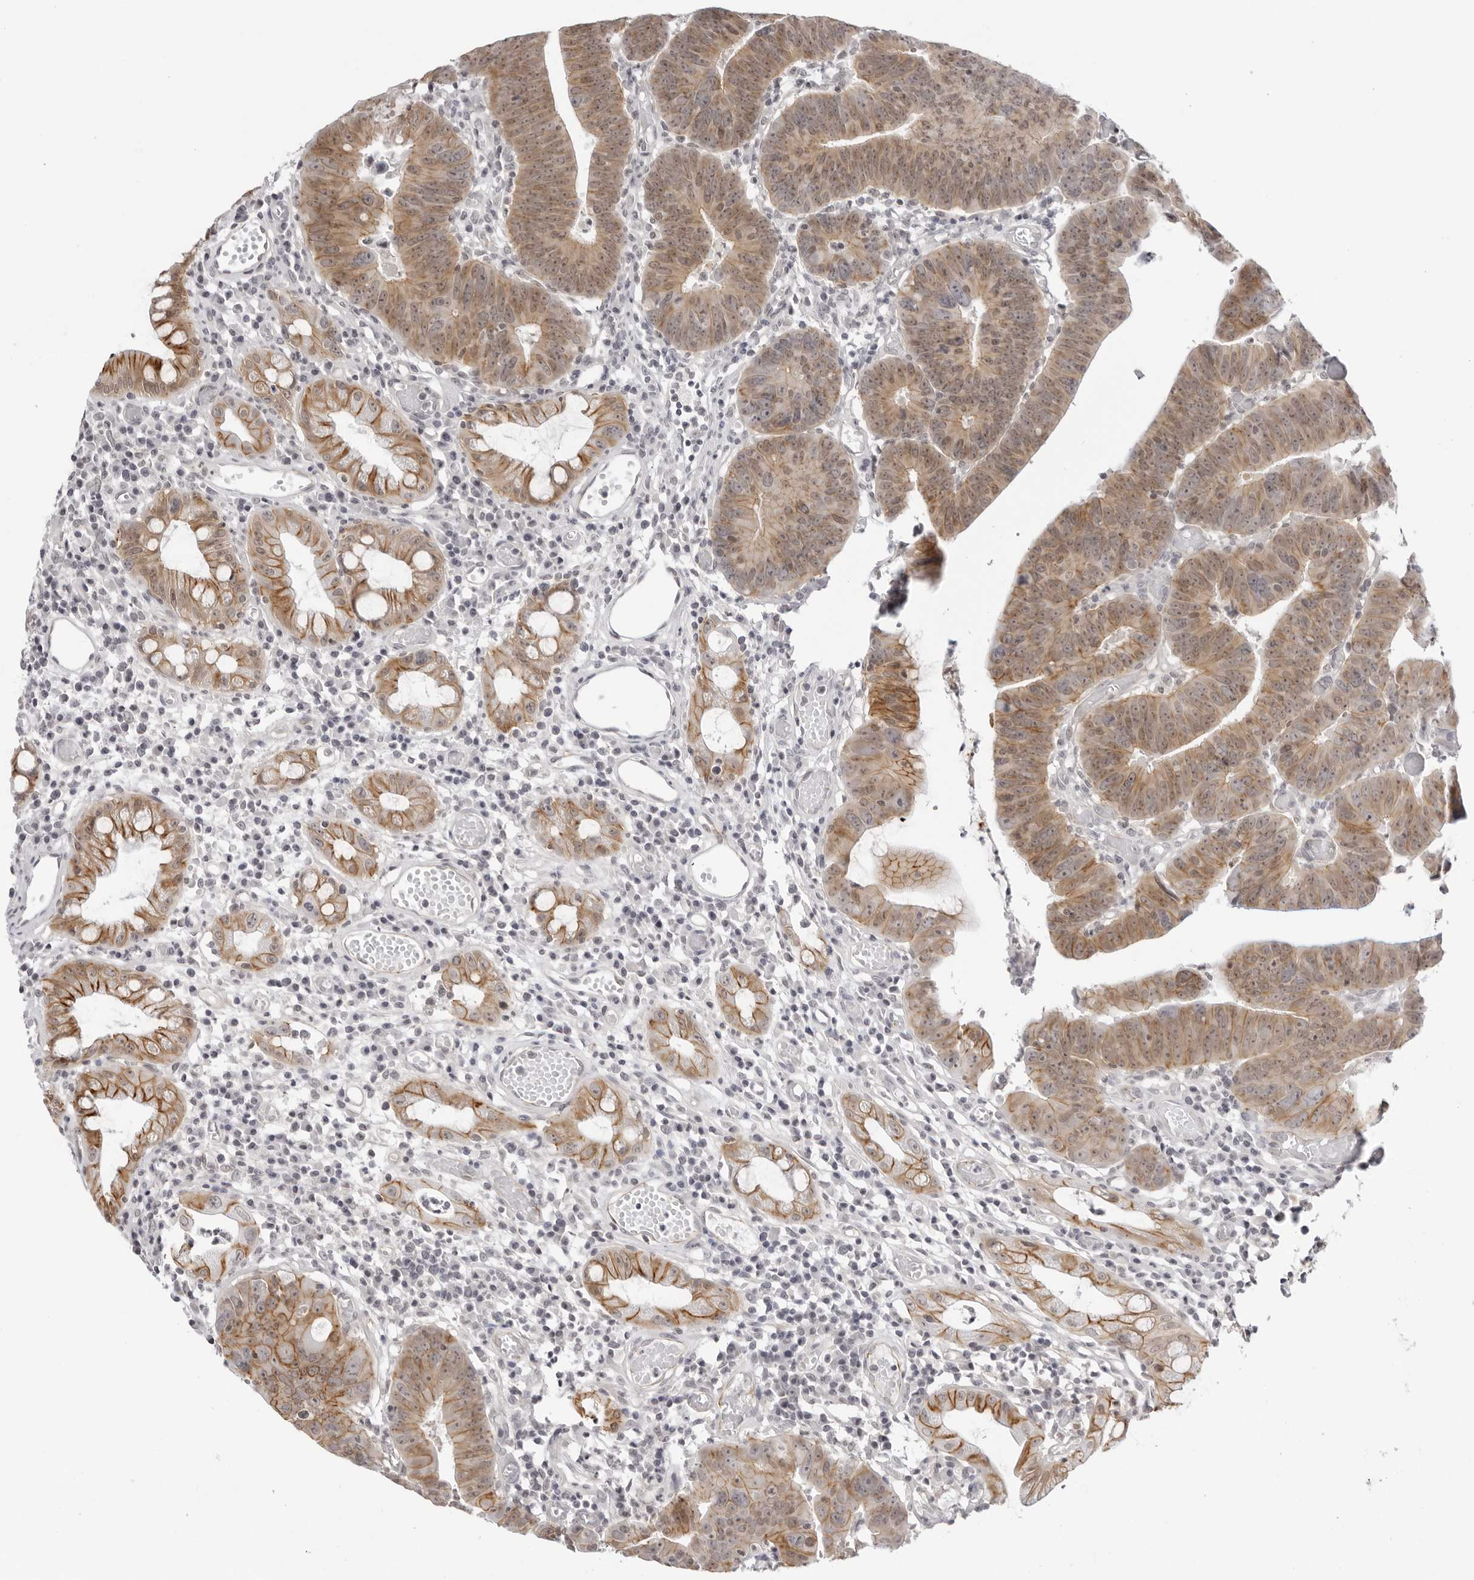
{"staining": {"intensity": "moderate", "quantity": ">75%", "location": "cytoplasmic/membranous"}, "tissue": "colorectal cancer", "cell_type": "Tumor cells", "image_type": "cancer", "snomed": [{"axis": "morphology", "description": "Adenocarcinoma, NOS"}, {"axis": "topography", "description": "Rectum"}], "caption": "Immunohistochemical staining of human colorectal cancer (adenocarcinoma) displays medium levels of moderate cytoplasmic/membranous staining in about >75% of tumor cells. (DAB IHC with brightfield microscopy, high magnification).", "gene": "TRAPPC3", "patient": {"sex": "female", "age": 65}}